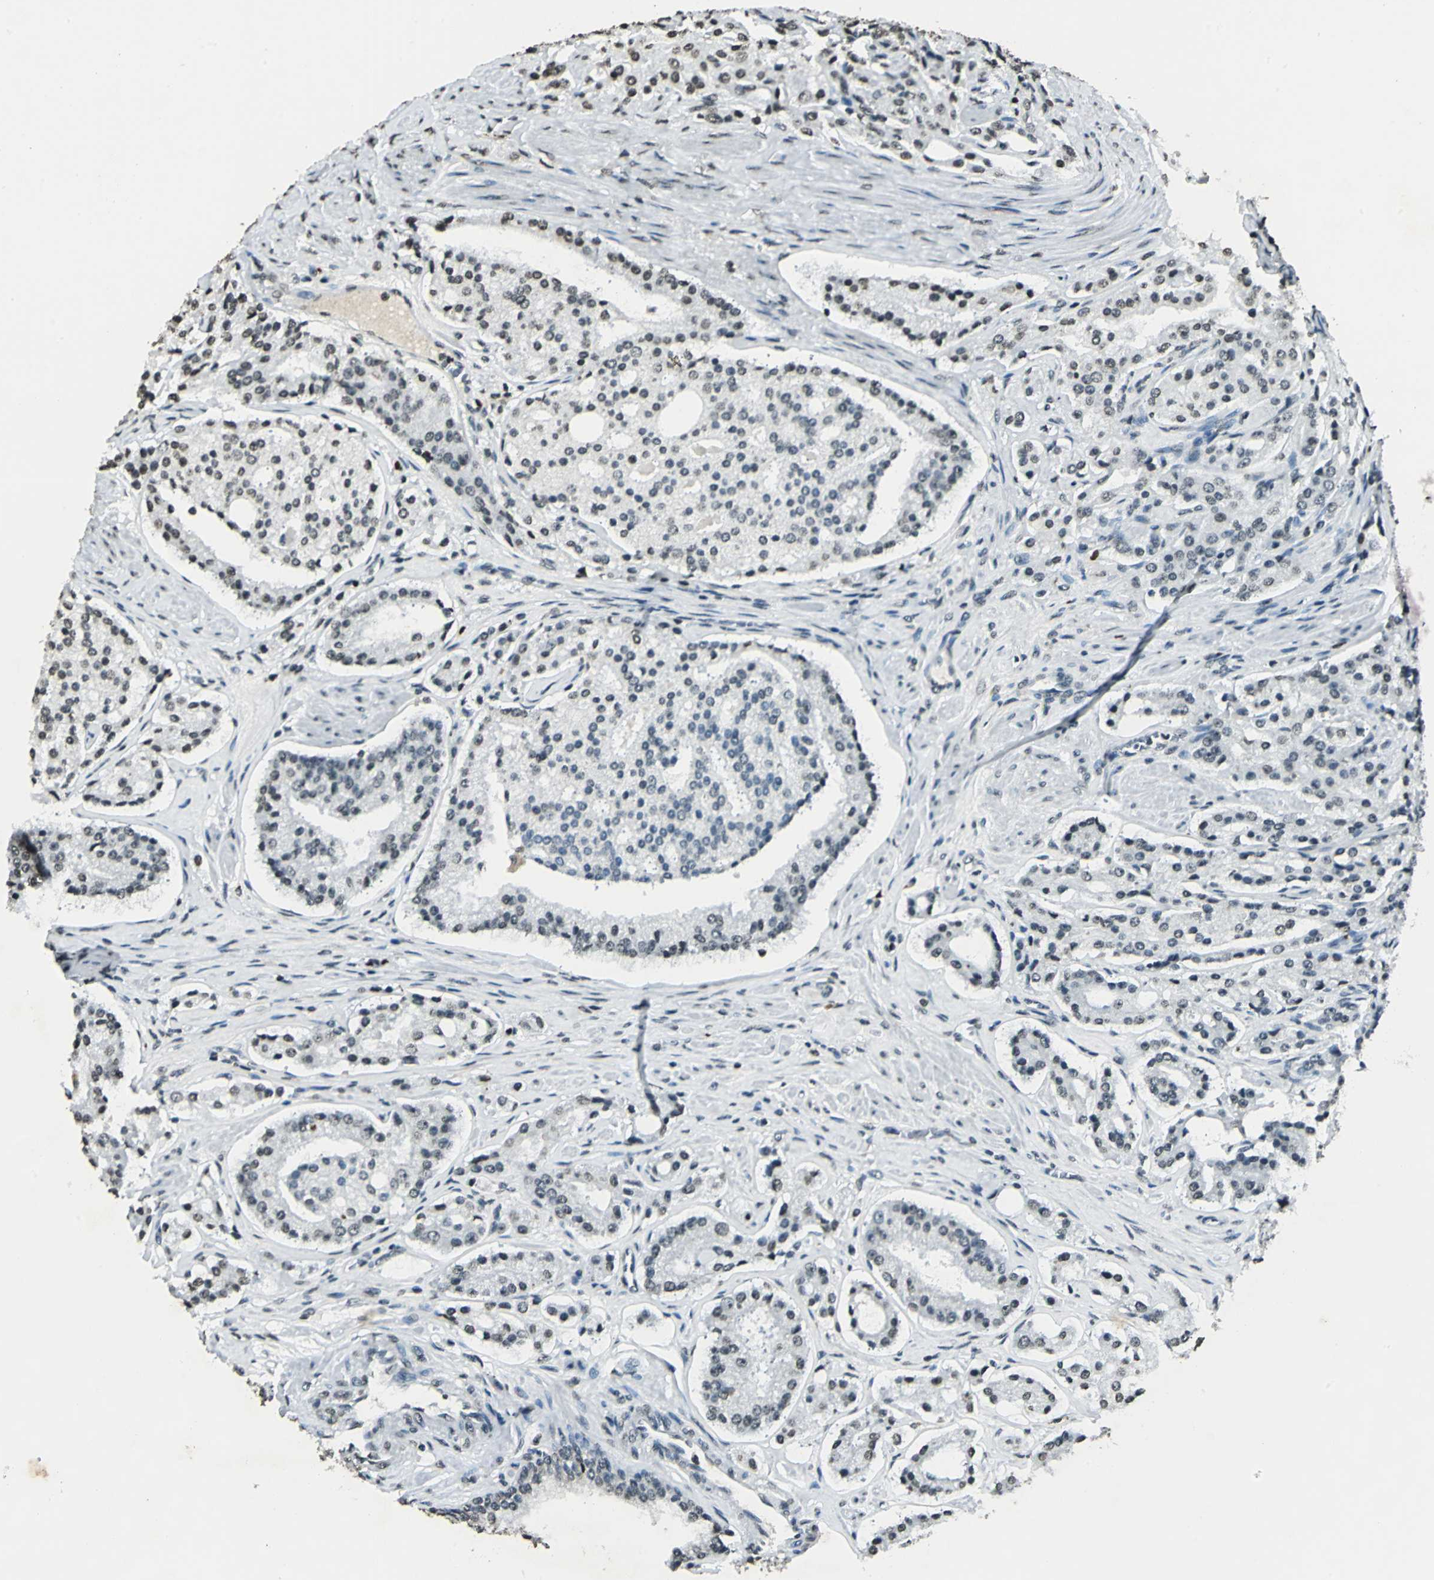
{"staining": {"intensity": "weak", "quantity": "25%-75%", "location": "nuclear"}, "tissue": "prostate cancer", "cell_type": "Tumor cells", "image_type": "cancer", "snomed": [{"axis": "morphology", "description": "Adenocarcinoma, Medium grade"}, {"axis": "topography", "description": "Prostate"}], "caption": "The image demonstrates staining of adenocarcinoma (medium-grade) (prostate), revealing weak nuclear protein expression (brown color) within tumor cells. The staining is performed using DAB (3,3'-diaminobenzidine) brown chromogen to label protein expression. The nuclei are counter-stained blue using hematoxylin.", "gene": "MCM4", "patient": {"sex": "male", "age": 72}}